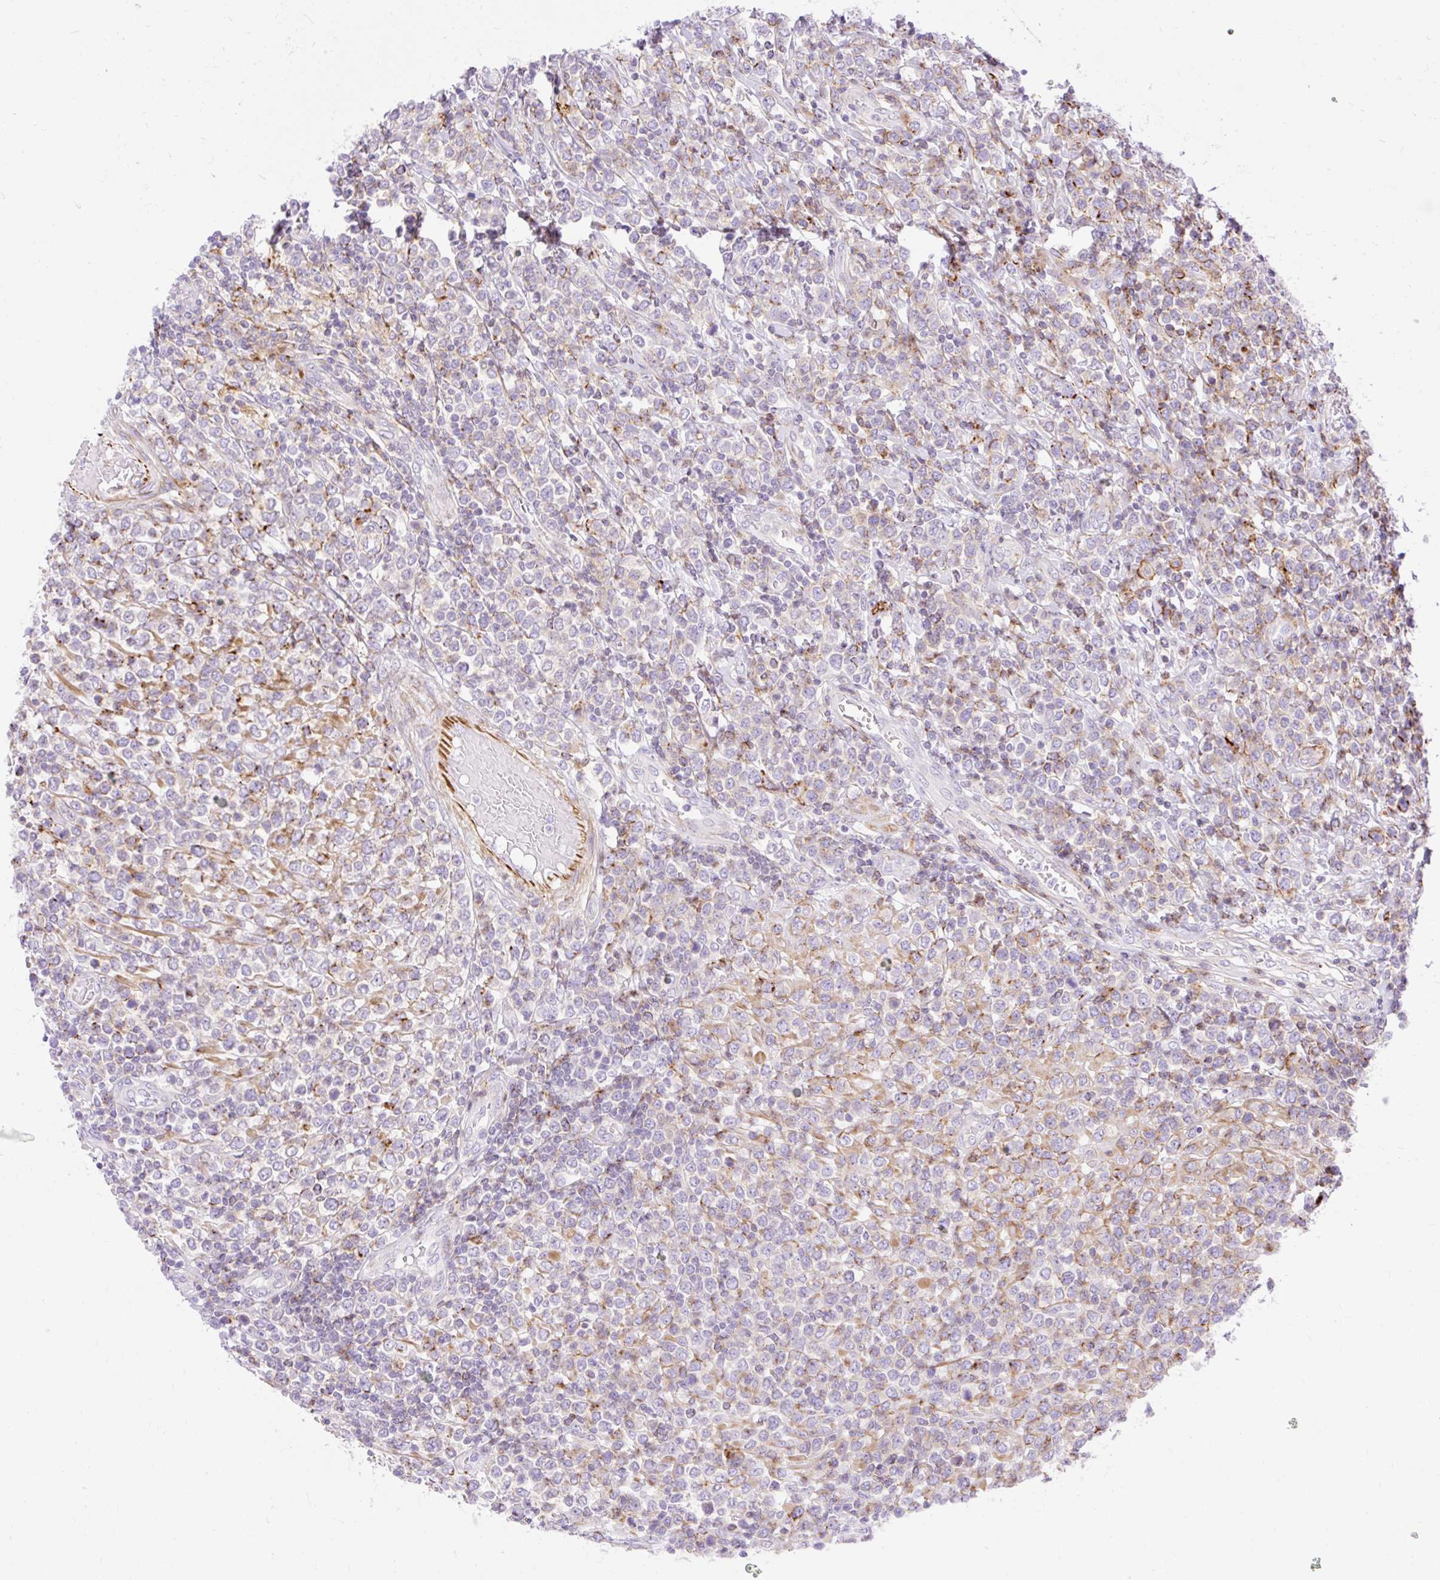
{"staining": {"intensity": "moderate", "quantity": "<25%", "location": "cytoplasmic/membranous"}, "tissue": "lymphoma", "cell_type": "Tumor cells", "image_type": "cancer", "snomed": [{"axis": "morphology", "description": "Malignant lymphoma, non-Hodgkin's type, High grade"}, {"axis": "topography", "description": "Soft tissue"}], "caption": "Malignant lymphoma, non-Hodgkin's type (high-grade) was stained to show a protein in brown. There is low levels of moderate cytoplasmic/membranous positivity in approximately <25% of tumor cells. Nuclei are stained in blue.", "gene": "CORO7-PAM16", "patient": {"sex": "female", "age": 56}}